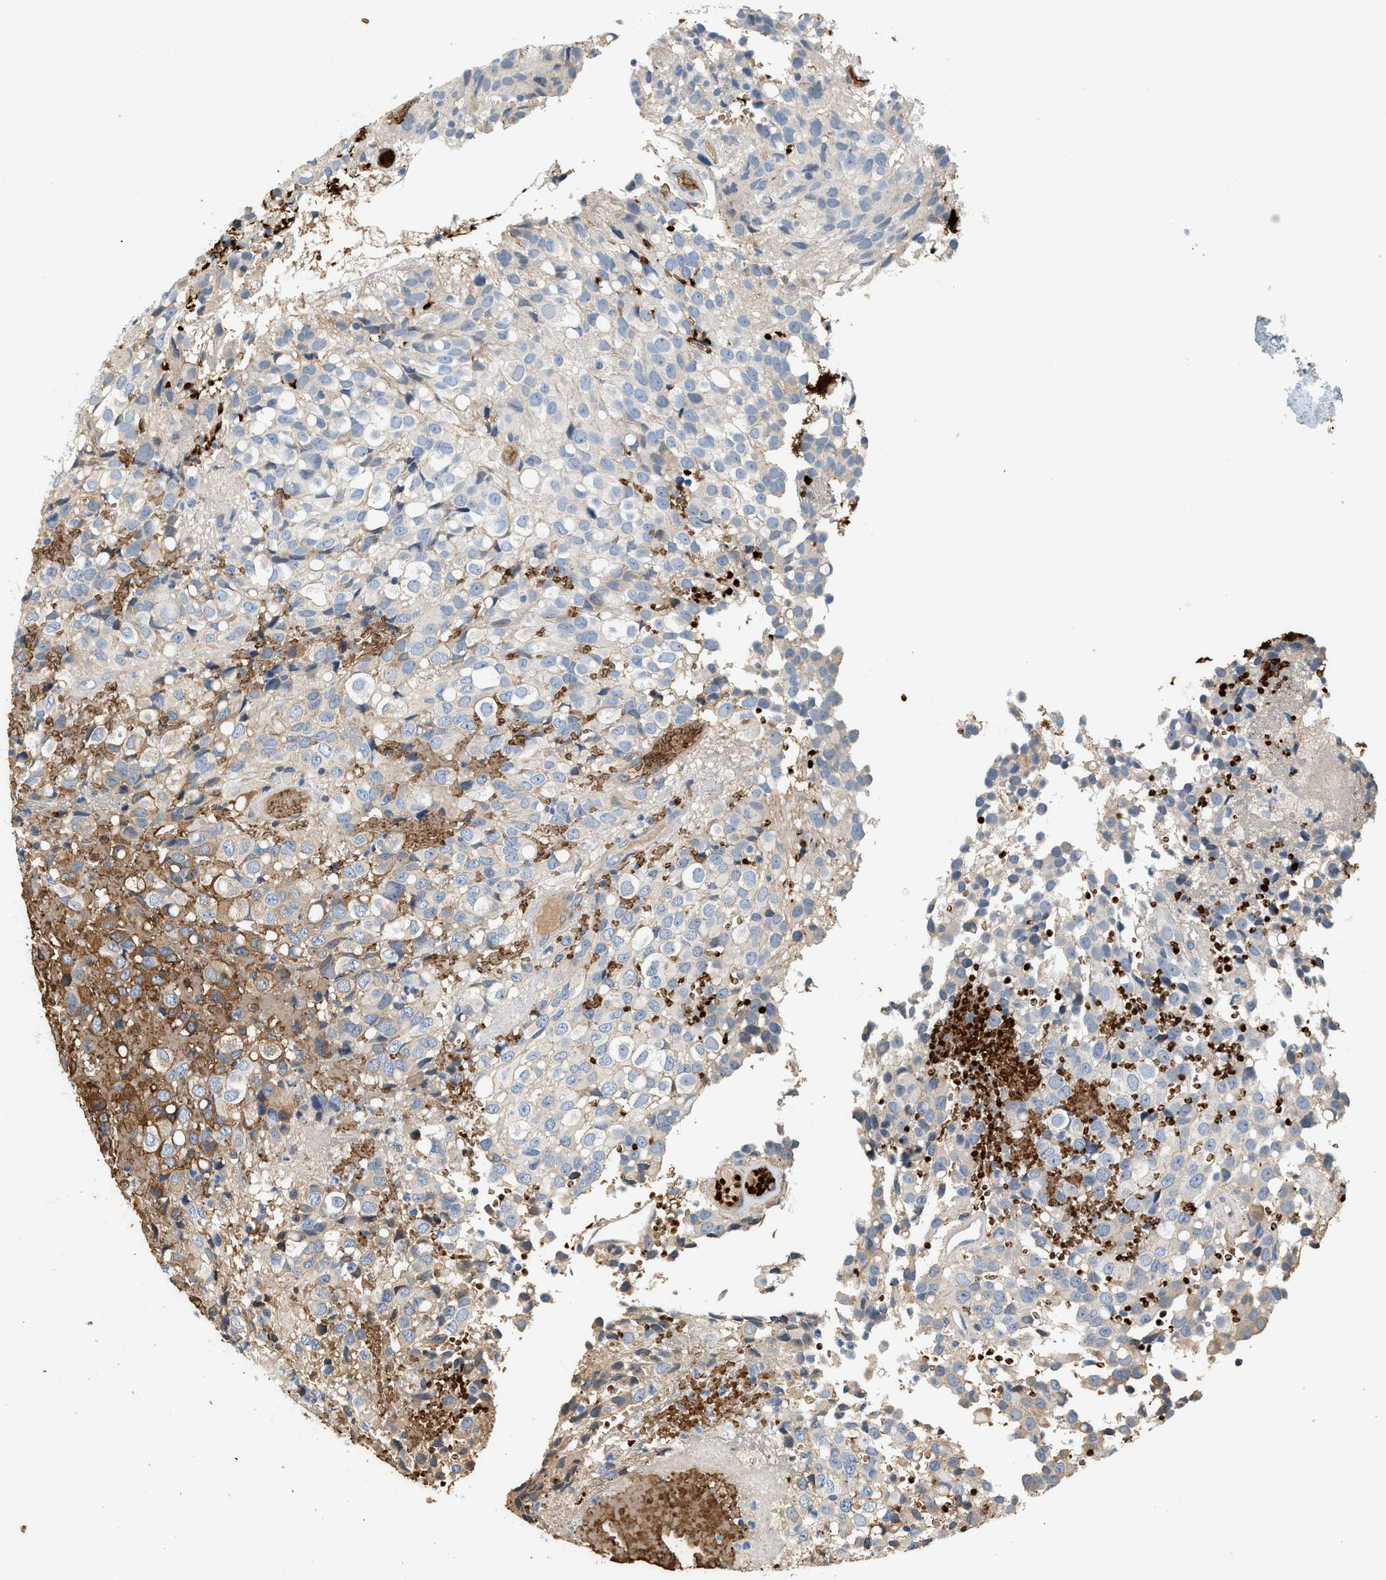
{"staining": {"intensity": "negative", "quantity": "none", "location": "none"}, "tissue": "glioma", "cell_type": "Tumor cells", "image_type": "cancer", "snomed": [{"axis": "morphology", "description": "Glioma, malignant, High grade"}, {"axis": "topography", "description": "Brain"}], "caption": "Immunohistochemistry (IHC) of human malignant glioma (high-grade) shows no staining in tumor cells.", "gene": "CYTH2", "patient": {"sex": "male", "age": 32}}